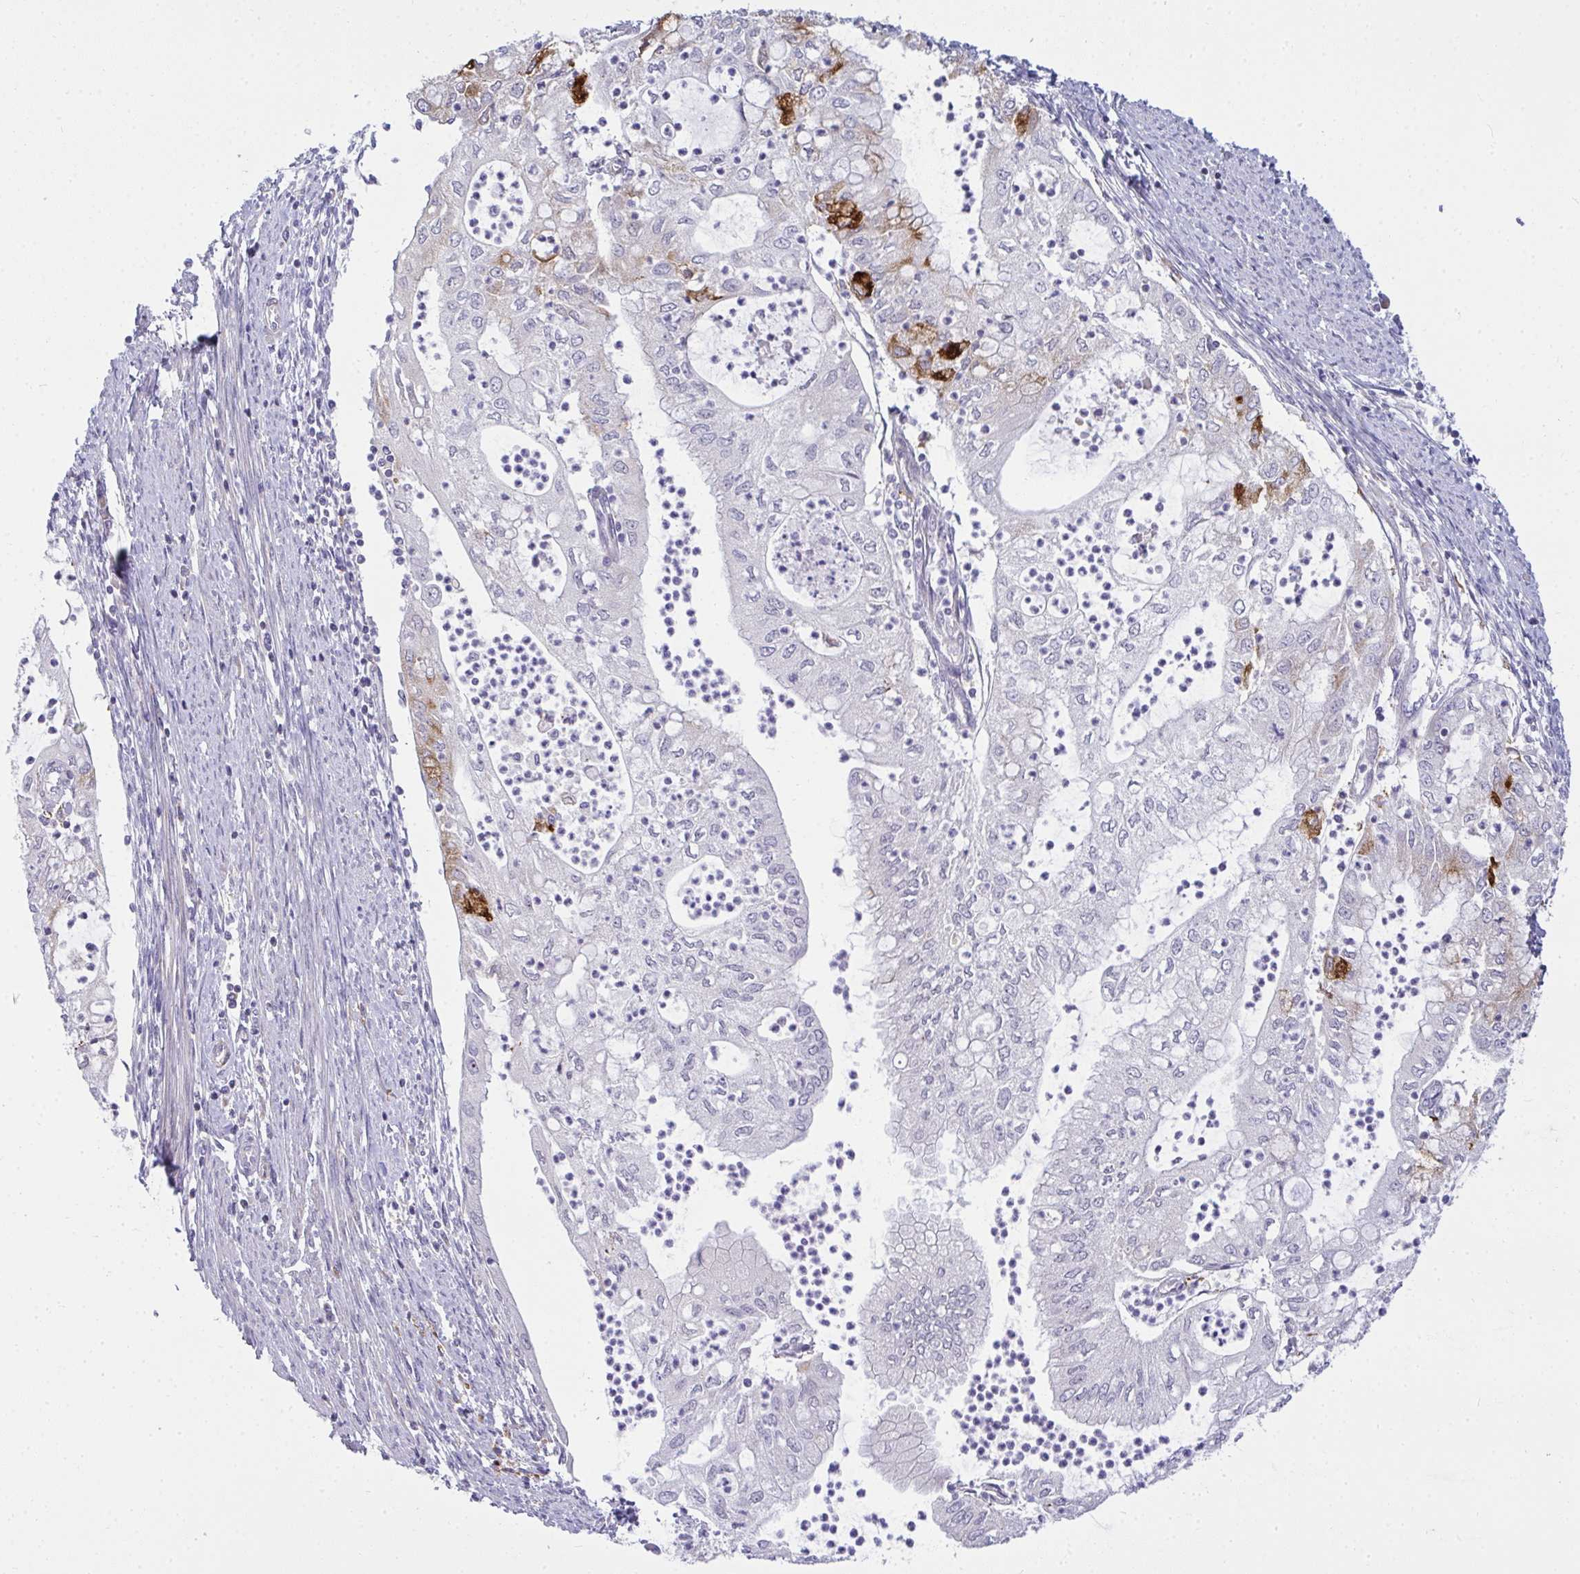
{"staining": {"intensity": "negative", "quantity": "none", "location": "none"}, "tissue": "endometrial cancer", "cell_type": "Tumor cells", "image_type": "cancer", "snomed": [{"axis": "morphology", "description": "Adenocarcinoma, NOS"}, {"axis": "topography", "description": "Endometrium"}], "caption": "Histopathology image shows no significant protein positivity in tumor cells of endometrial cancer (adenocarcinoma).", "gene": "SRRM4", "patient": {"sex": "female", "age": 75}}